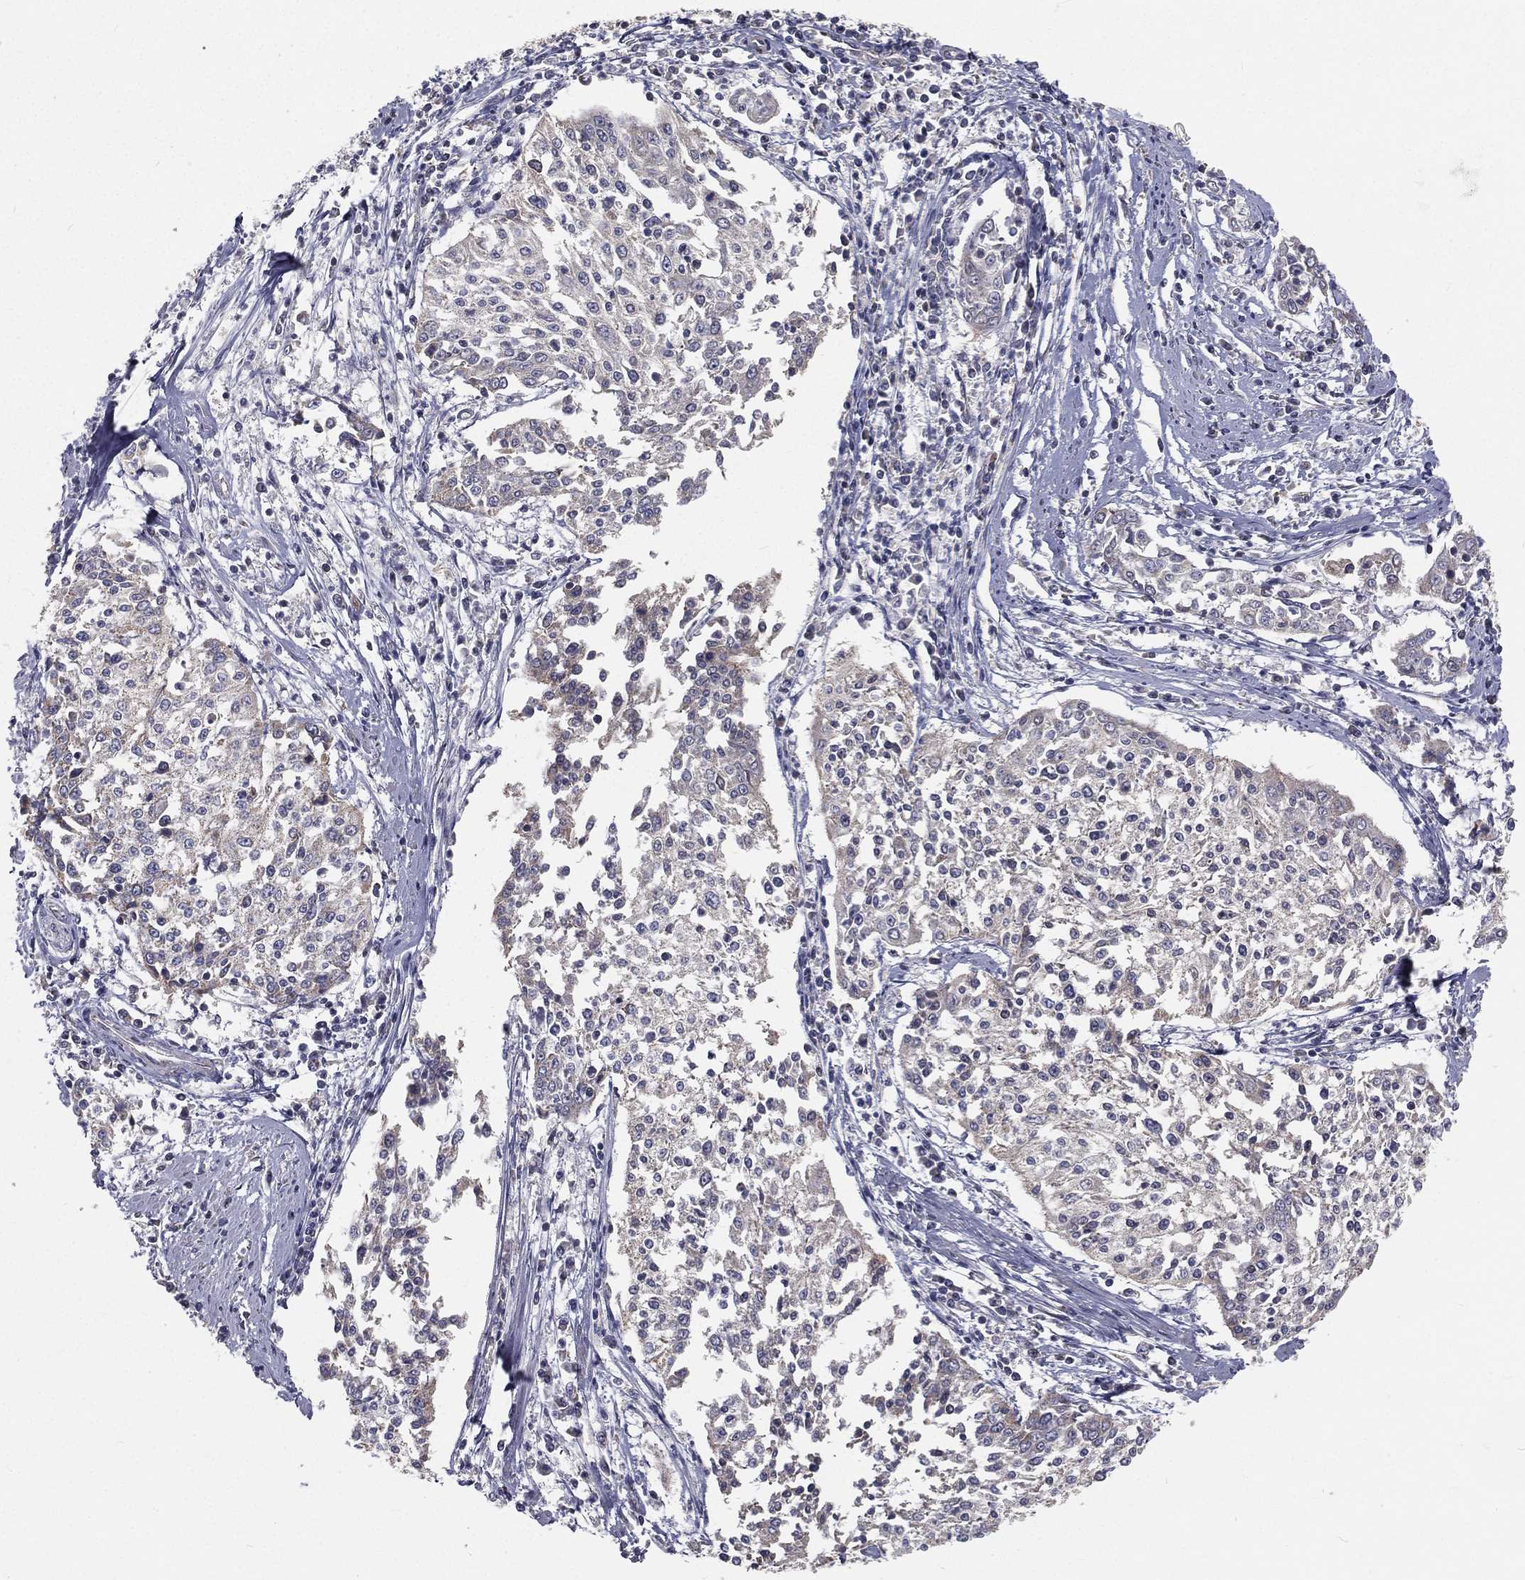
{"staining": {"intensity": "negative", "quantity": "none", "location": "none"}, "tissue": "cervical cancer", "cell_type": "Tumor cells", "image_type": "cancer", "snomed": [{"axis": "morphology", "description": "Squamous cell carcinoma, NOS"}, {"axis": "topography", "description": "Cervix"}], "caption": "This is a histopathology image of IHC staining of cervical cancer, which shows no positivity in tumor cells.", "gene": "HADH", "patient": {"sex": "female", "age": 41}}